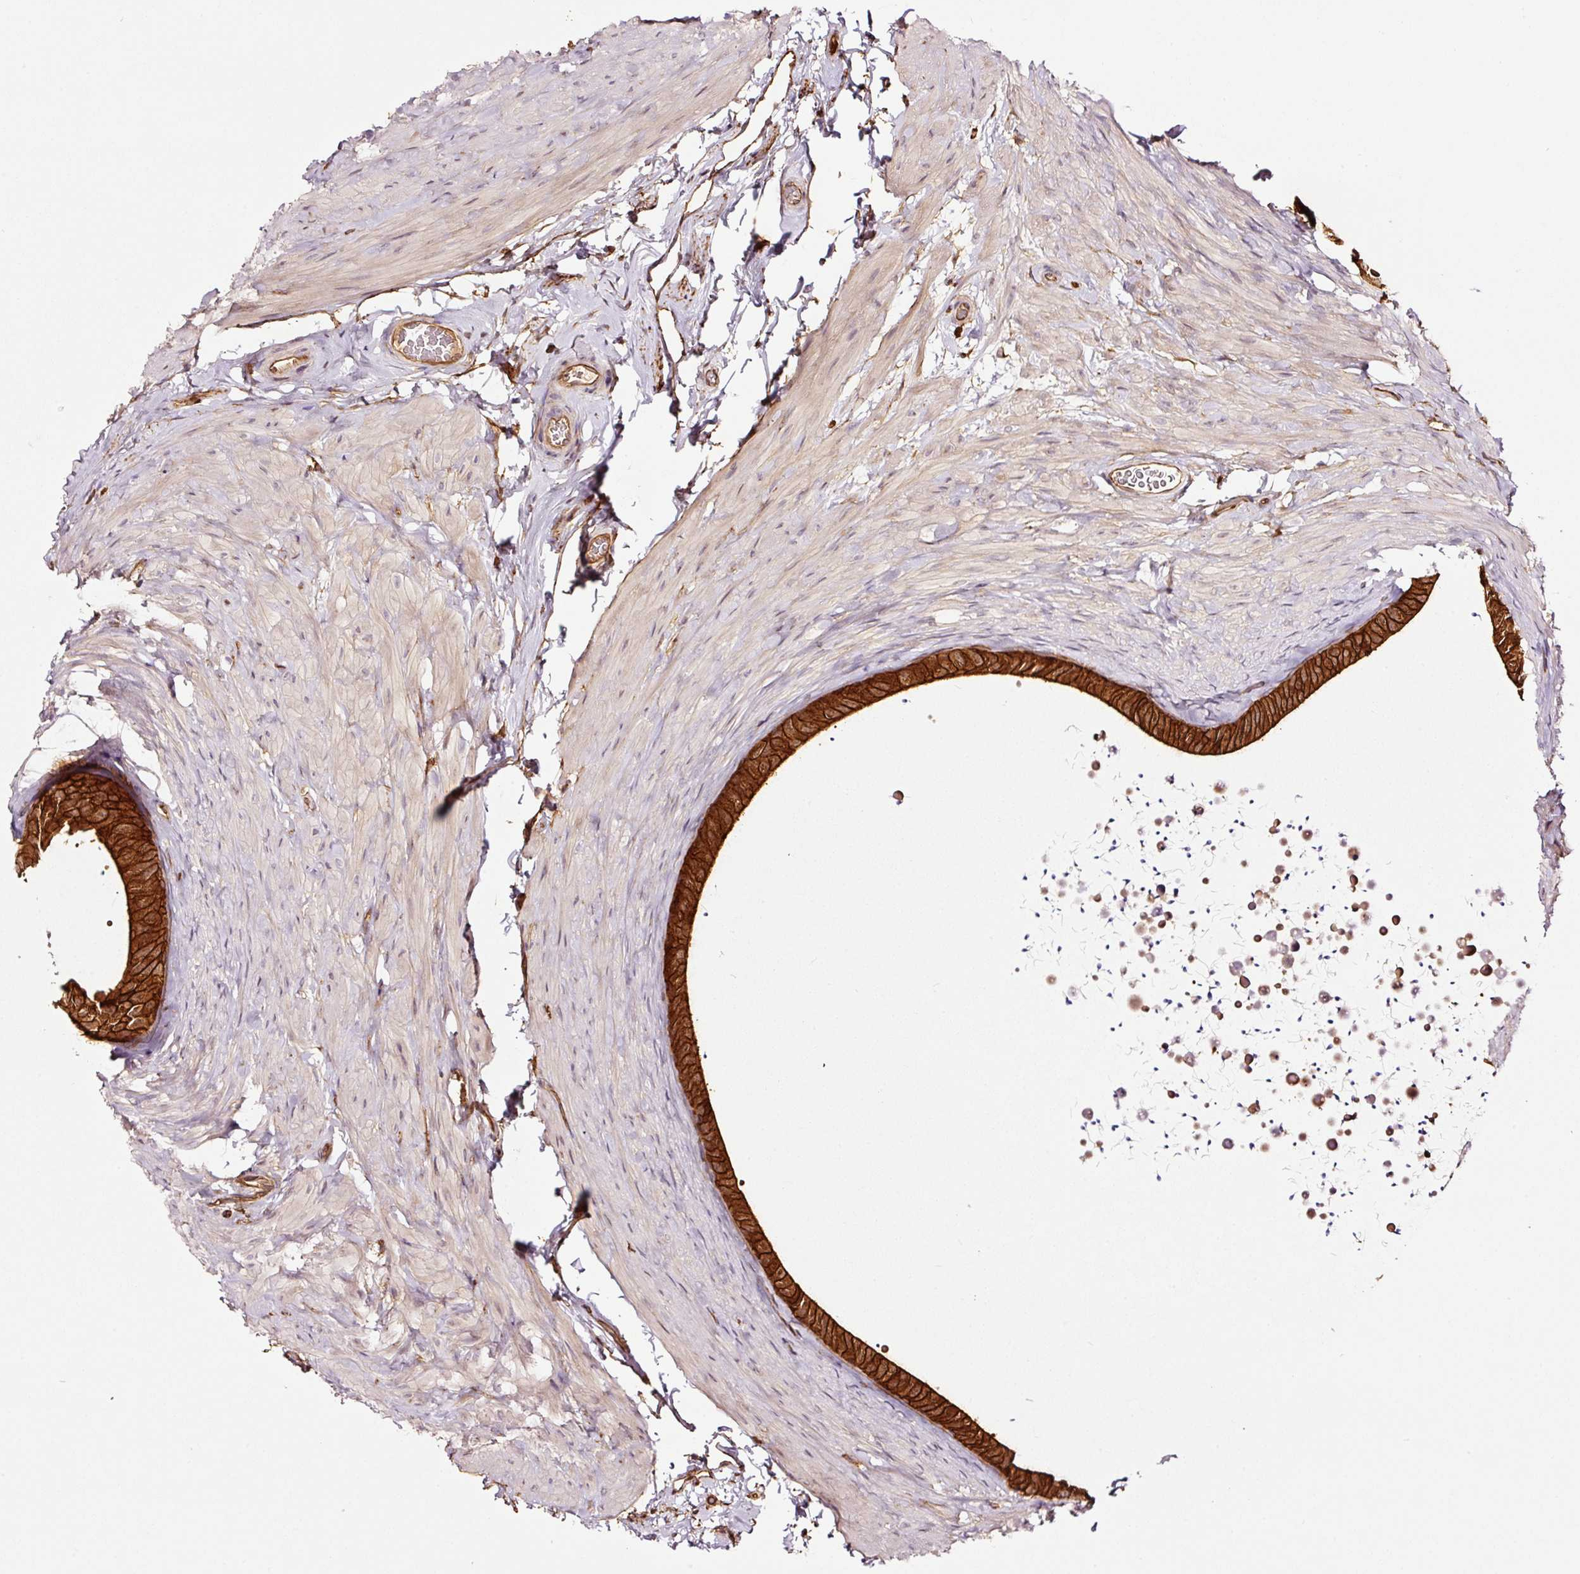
{"staining": {"intensity": "strong", "quantity": ">75%", "location": "cytoplasmic/membranous"}, "tissue": "epididymis", "cell_type": "Glandular cells", "image_type": "normal", "snomed": [{"axis": "morphology", "description": "Normal tissue, NOS"}, {"axis": "topography", "description": "Epididymis, spermatic cord, NOS"}, {"axis": "topography", "description": "Epididymis"}], "caption": "Immunohistochemistry (IHC) staining of benign epididymis, which displays high levels of strong cytoplasmic/membranous positivity in approximately >75% of glandular cells indicating strong cytoplasmic/membranous protein positivity. The staining was performed using DAB (brown) for protein detection and nuclei were counterstained in hematoxylin (blue).", "gene": "METAP1", "patient": {"sex": "male", "age": 31}}